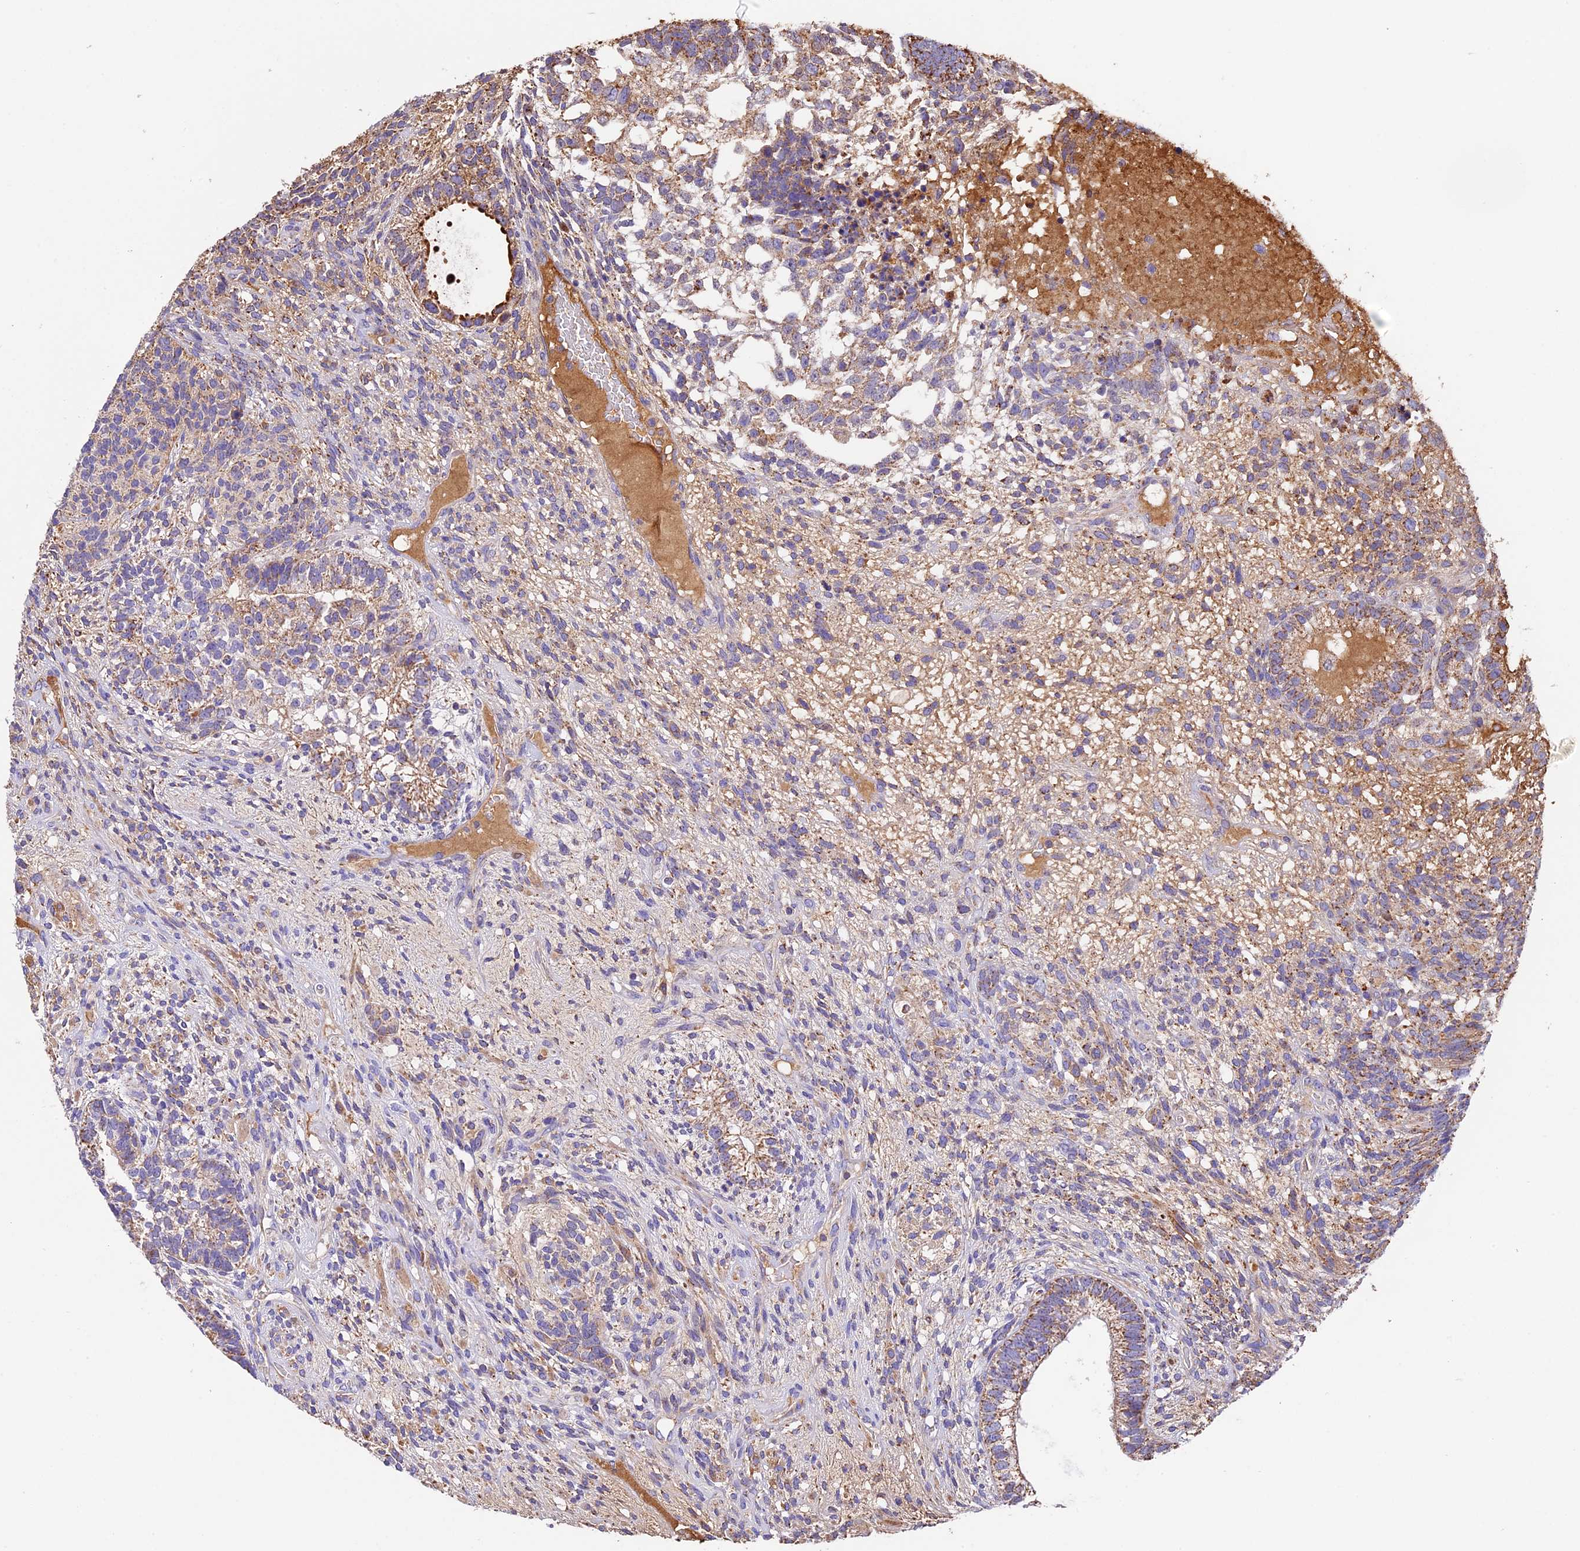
{"staining": {"intensity": "moderate", "quantity": ">75%", "location": "cytoplasmic/membranous"}, "tissue": "testis cancer", "cell_type": "Tumor cells", "image_type": "cancer", "snomed": [{"axis": "morphology", "description": "Seminoma, NOS"}, {"axis": "morphology", "description": "Carcinoma, Embryonal, NOS"}, {"axis": "topography", "description": "Testis"}], "caption": "Tumor cells exhibit medium levels of moderate cytoplasmic/membranous expression in about >75% of cells in human testis cancer (embryonal carcinoma). (IHC, brightfield microscopy, high magnification).", "gene": "OCEL1", "patient": {"sex": "male", "age": 28}}